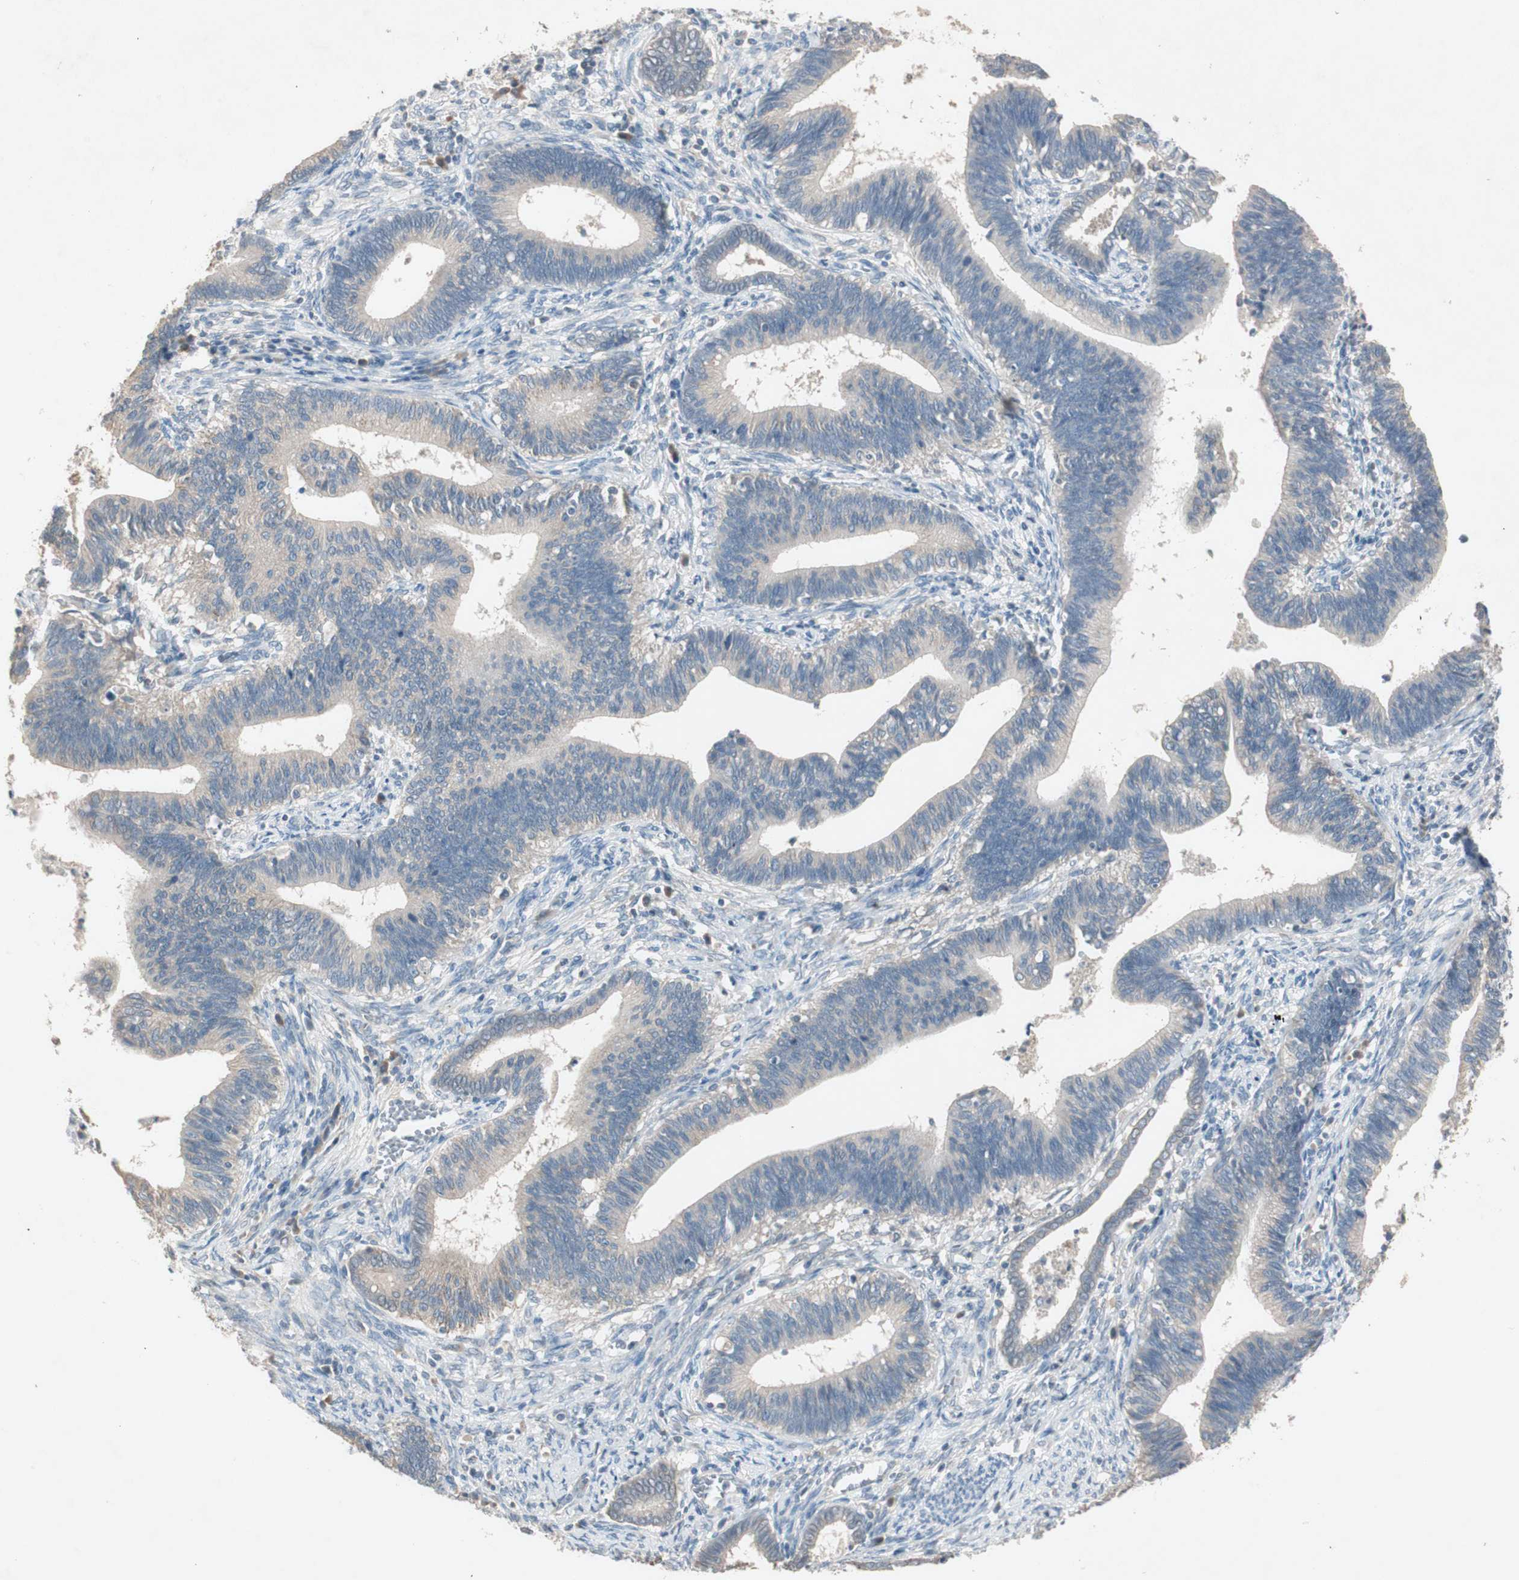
{"staining": {"intensity": "weak", "quantity": ">75%", "location": "cytoplasmic/membranous"}, "tissue": "cervical cancer", "cell_type": "Tumor cells", "image_type": "cancer", "snomed": [{"axis": "morphology", "description": "Adenocarcinoma, NOS"}, {"axis": "topography", "description": "Cervix"}], "caption": "DAB immunohistochemical staining of cervical cancer (adenocarcinoma) displays weak cytoplasmic/membranous protein staining in approximately >75% of tumor cells. (IHC, brightfield microscopy, high magnification).", "gene": "KHK", "patient": {"sex": "female", "age": 44}}